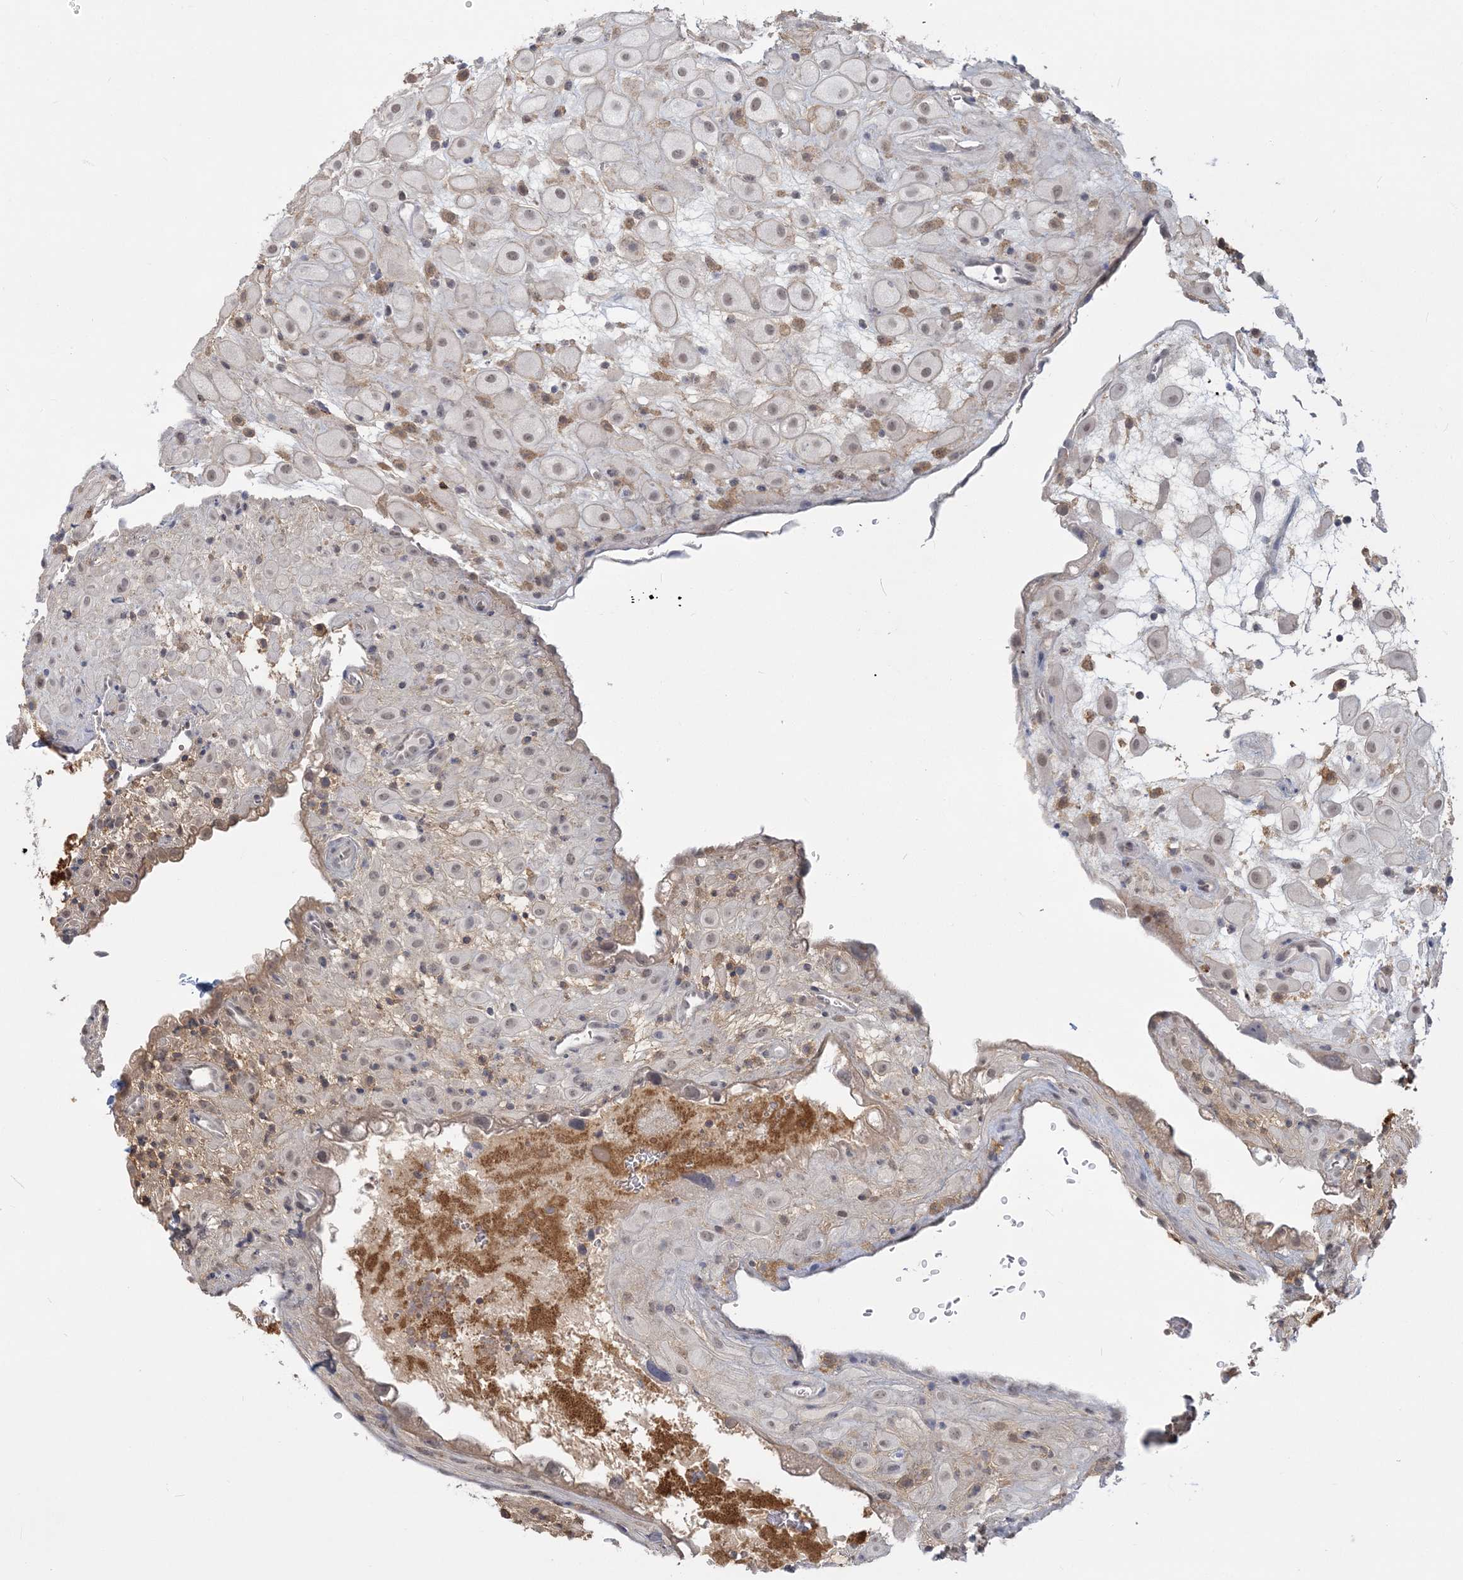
{"staining": {"intensity": "weak", "quantity": ">75%", "location": "nuclear"}, "tissue": "placenta", "cell_type": "Decidual cells", "image_type": "normal", "snomed": [{"axis": "morphology", "description": "Normal tissue, NOS"}, {"axis": "topography", "description": "Placenta"}], "caption": "High-power microscopy captured an immunohistochemistry photomicrograph of benign placenta, revealing weak nuclear expression in about >75% of decidual cells. The protein of interest is shown in brown color, while the nuclei are stained blue.", "gene": "ANKS1A", "patient": {"sex": "female", "age": 35}}